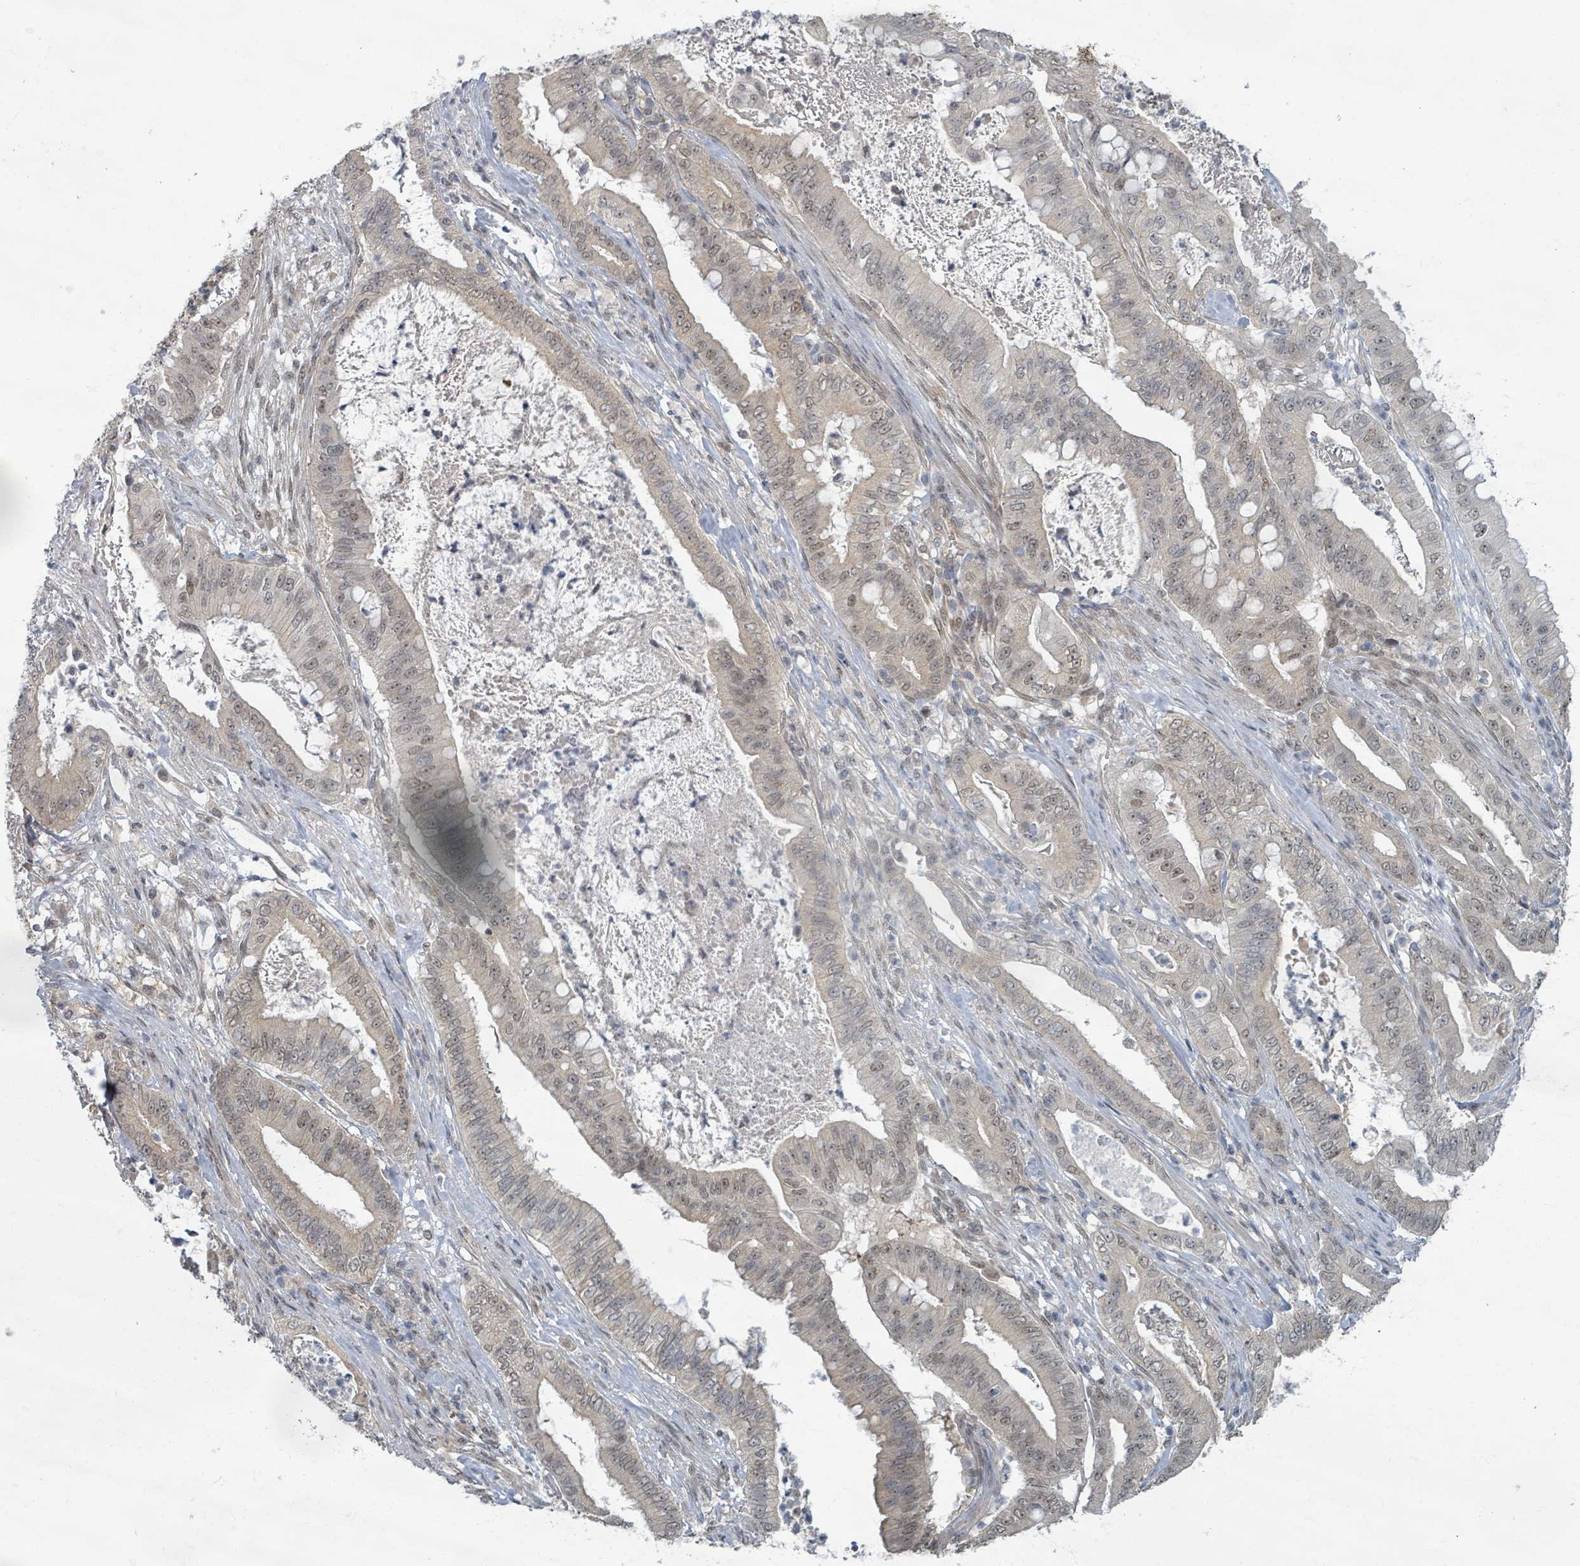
{"staining": {"intensity": "weak", "quantity": "25%-75%", "location": "nuclear"}, "tissue": "pancreatic cancer", "cell_type": "Tumor cells", "image_type": "cancer", "snomed": [{"axis": "morphology", "description": "Adenocarcinoma, NOS"}, {"axis": "topography", "description": "Pancreas"}], "caption": "Adenocarcinoma (pancreatic) tissue shows weak nuclear expression in about 25%-75% of tumor cells (brown staining indicates protein expression, while blue staining denotes nuclei).", "gene": "INTS15", "patient": {"sex": "male", "age": 71}}